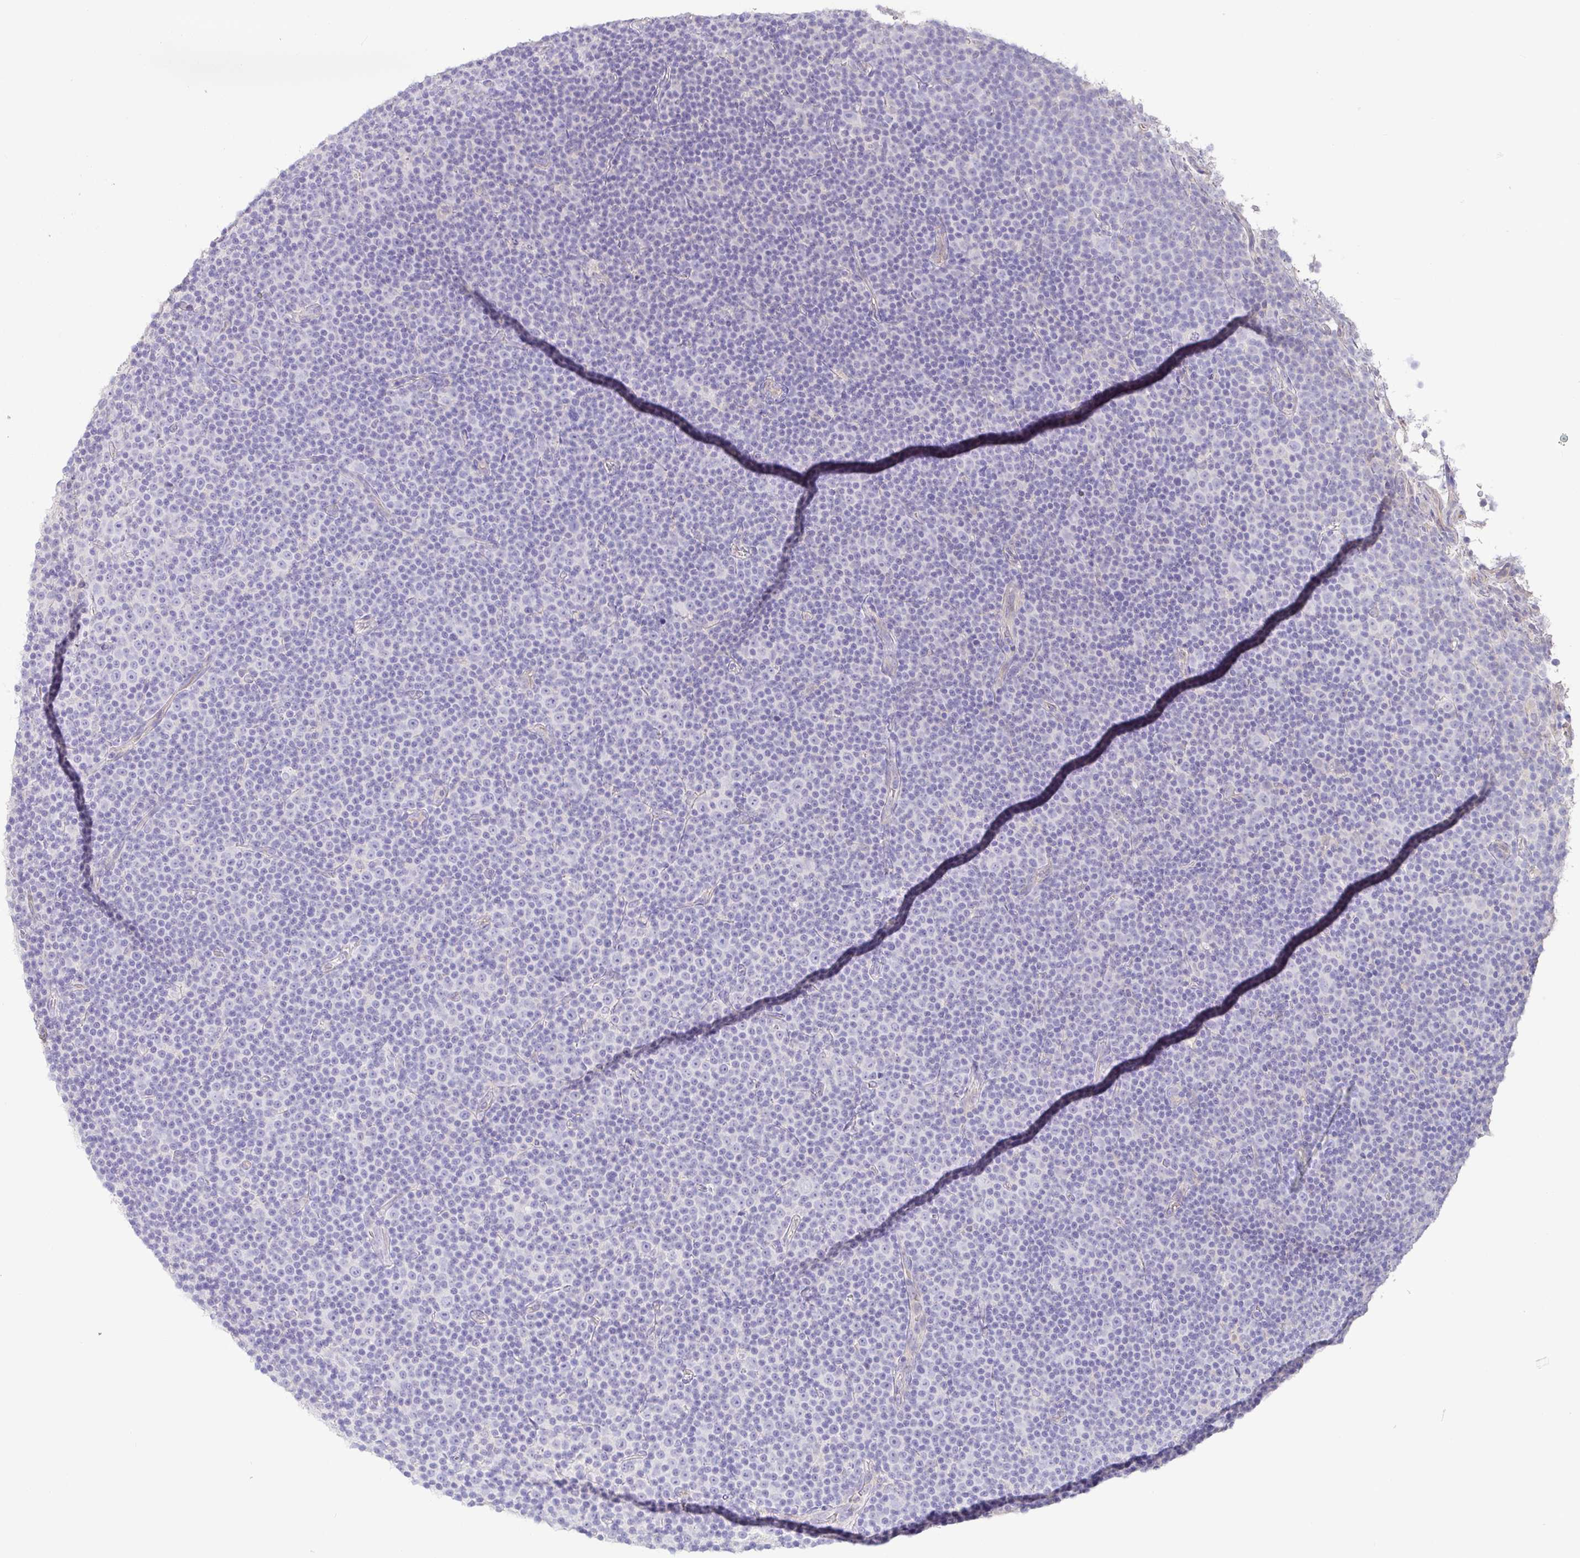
{"staining": {"intensity": "negative", "quantity": "none", "location": "none"}, "tissue": "lymphoma", "cell_type": "Tumor cells", "image_type": "cancer", "snomed": [{"axis": "morphology", "description": "Malignant lymphoma, non-Hodgkin's type, Low grade"}, {"axis": "topography", "description": "Lymph node"}], "caption": "IHC histopathology image of neoplastic tissue: human malignant lymphoma, non-Hodgkin's type (low-grade) stained with DAB (3,3'-diaminobenzidine) demonstrates no significant protein positivity in tumor cells.", "gene": "PYGM", "patient": {"sex": "female", "age": 67}}